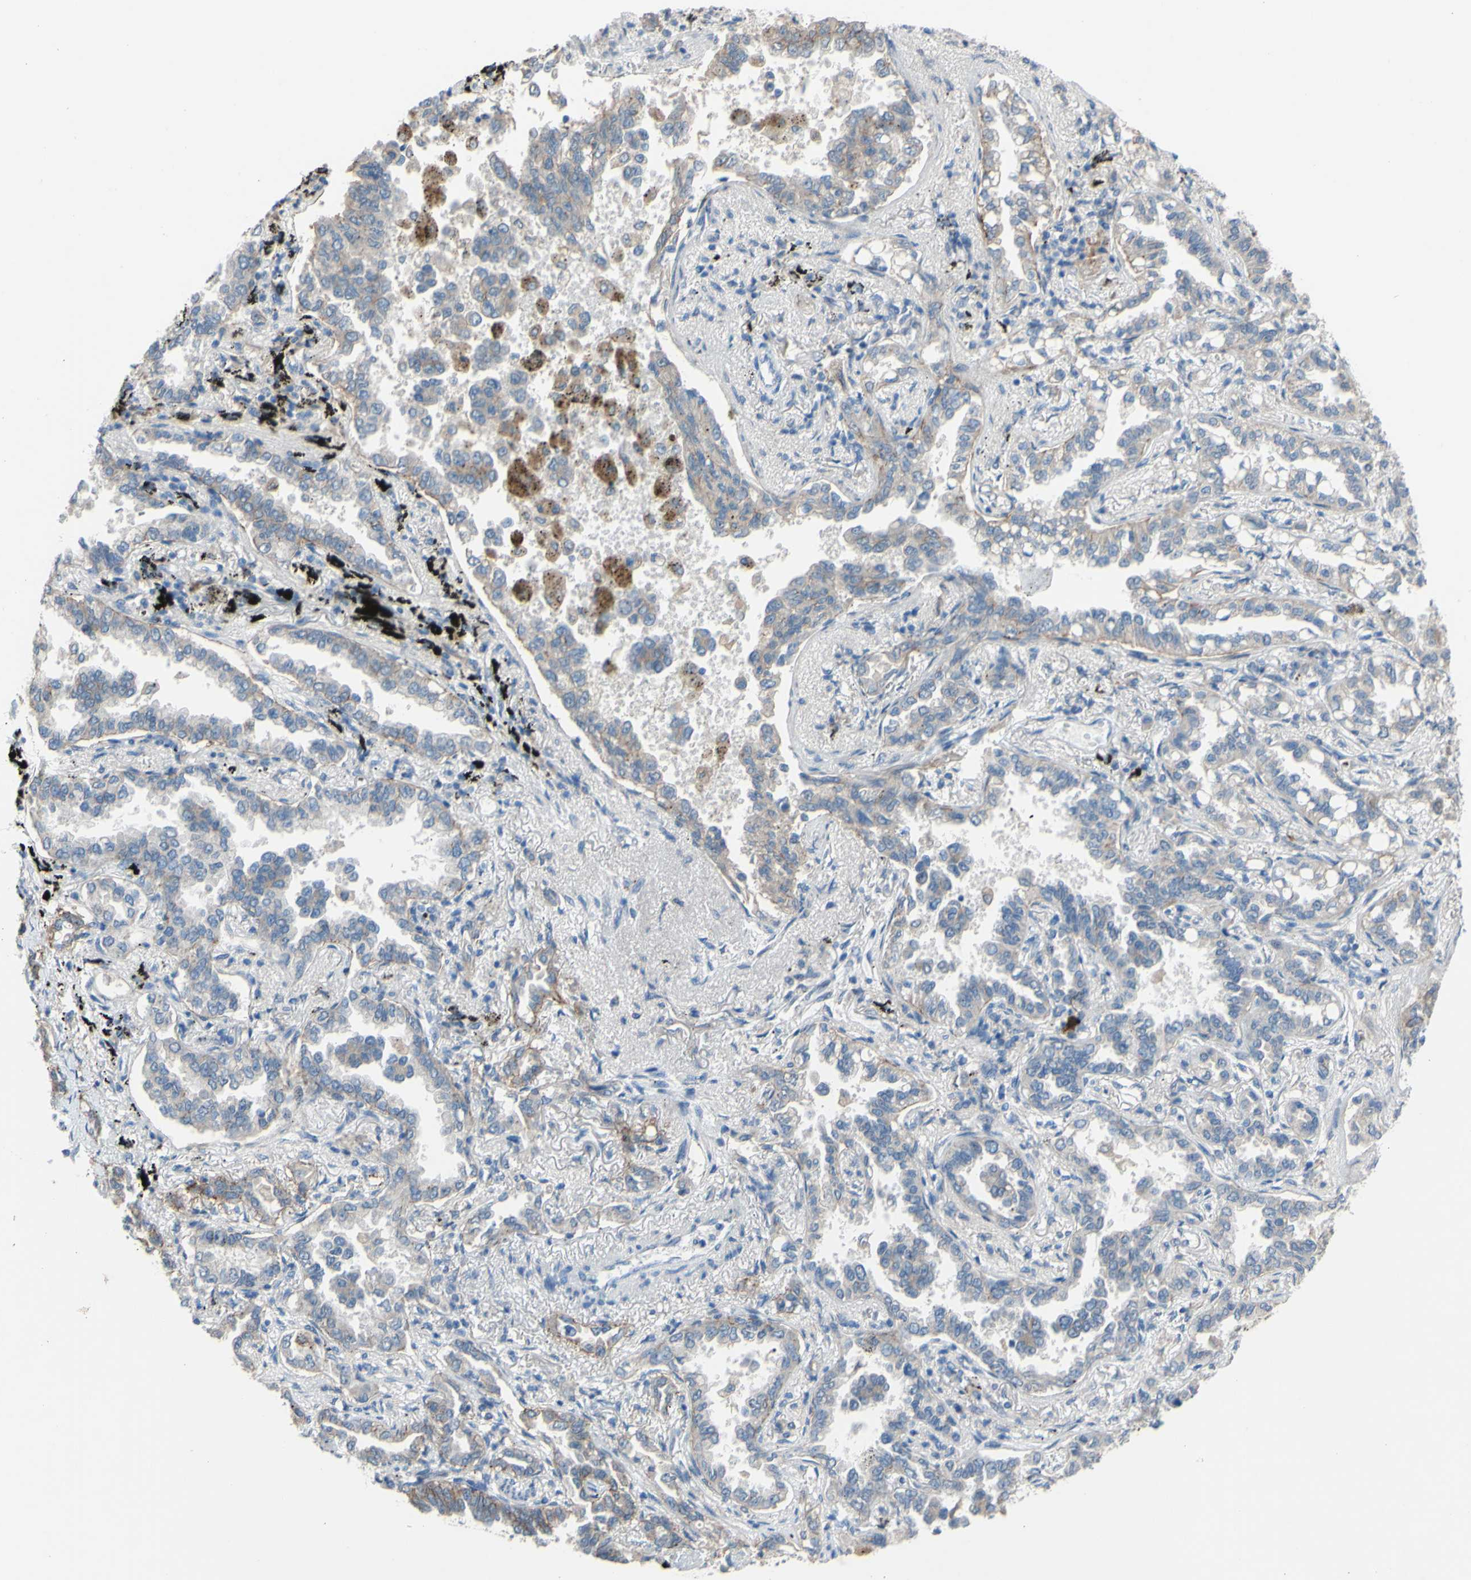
{"staining": {"intensity": "weak", "quantity": "25%-75%", "location": "cytoplasmic/membranous"}, "tissue": "lung cancer", "cell_type": "Tumor cells", "image_type": "cancer", "snomed": [{"axis": "morphology", "description": "Normal tissue, NOS"}, {"axis": "morphology", "description": "Adenocarcinoma, NOS"}, {"axis": "topography", "description": "Lung"}], "caption": "DAB immunohistochemical staining of lung cancer reveals weak cytoplasmic/membranous protein expression in about 25%-75% of tumor cells. (DAB = brown stain, brightfield microscopy at high magnification).", "gene": "CDCP1", "patient": {"sex": "male", "age": 59}}